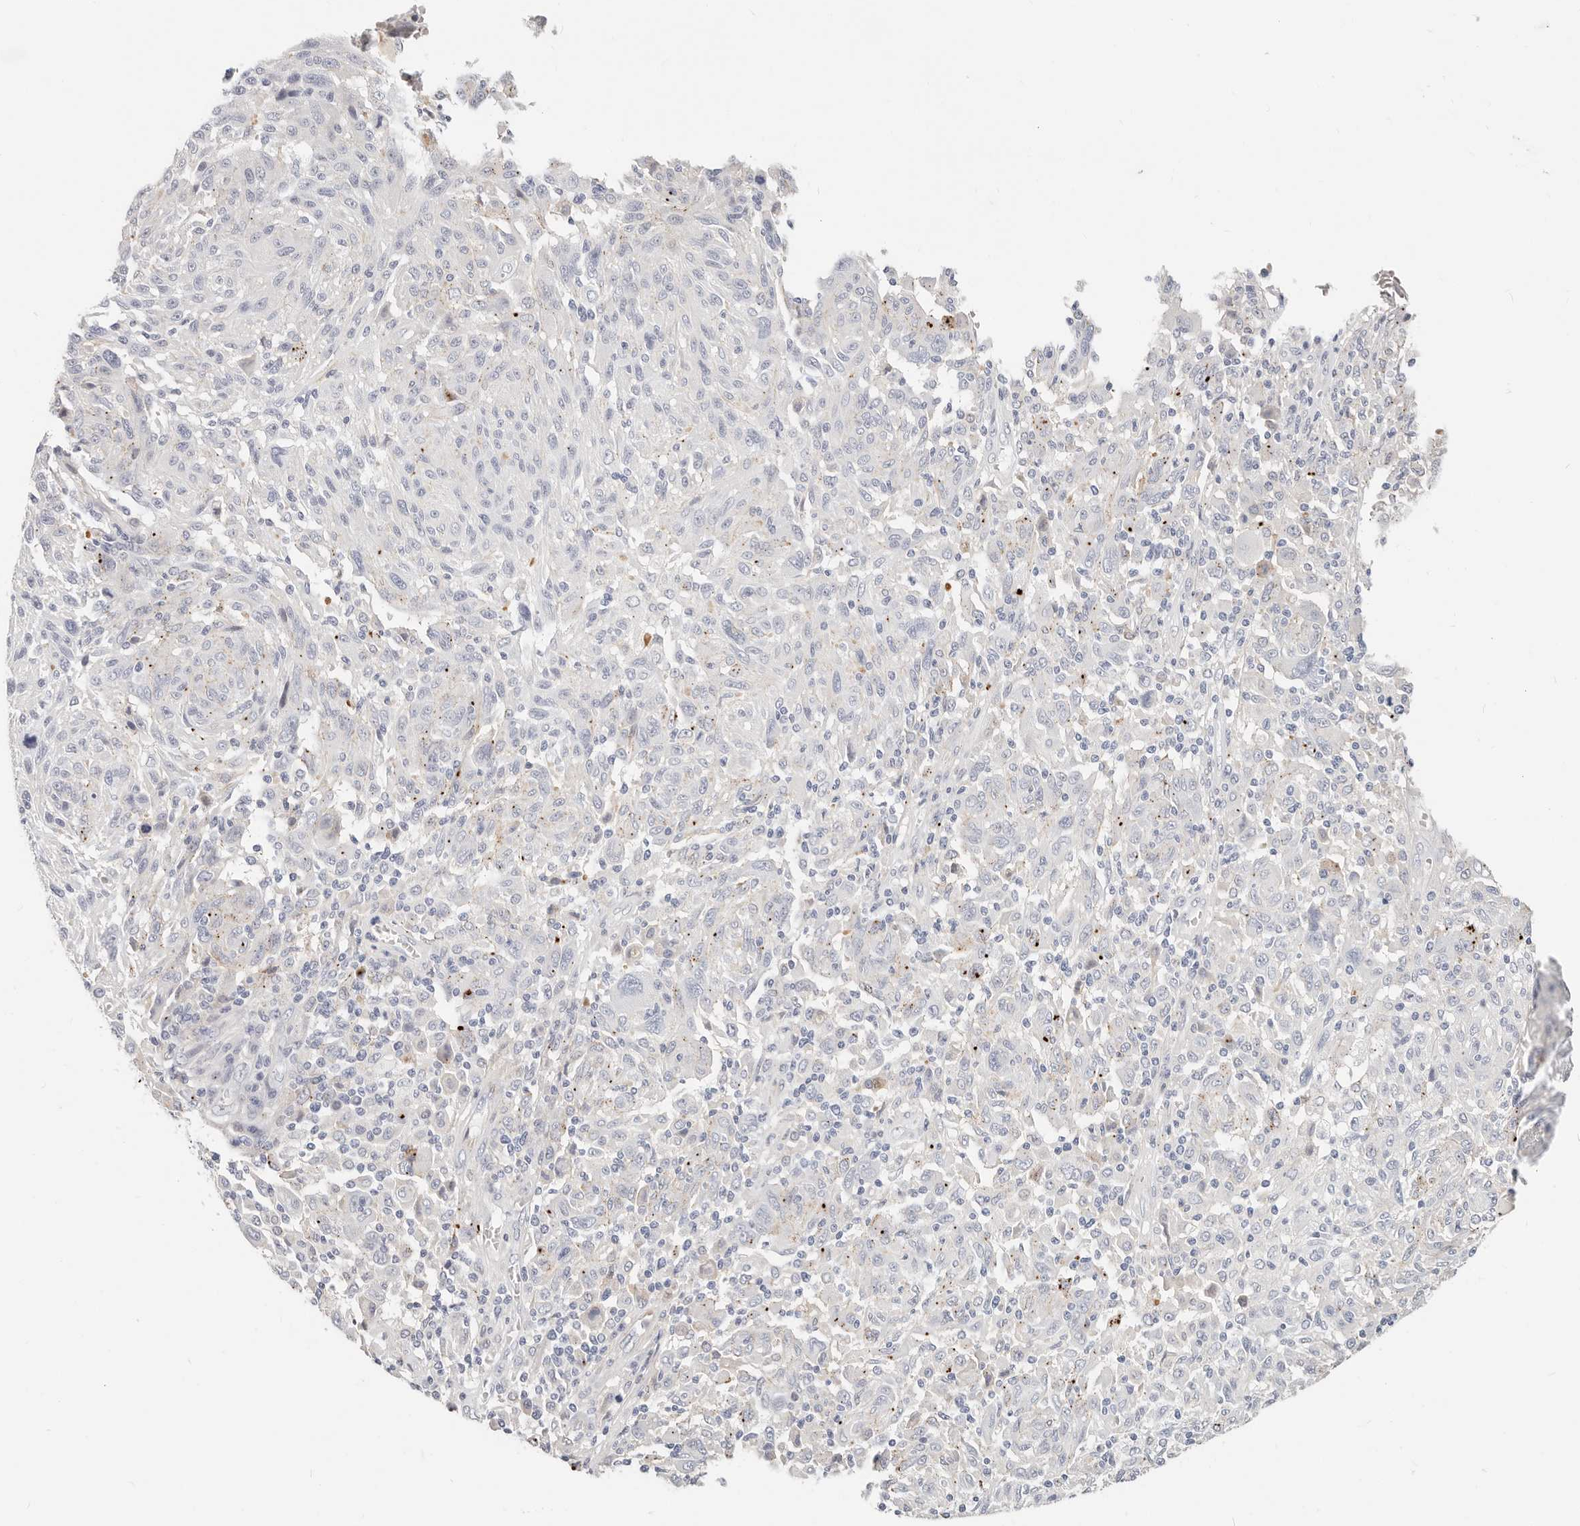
{"staining": {"intensity": "negative", "quantity": "none", "location": "none"}, "tissue": "melanoma", "cell_type": "Tumor cells", "image_type": "cancer", "snomed": [{"axis": "morphology", "description": "Malignant melanoma, NOS"}, {"axis": "topography", "description": "Skin"}], "caption": "Micrograph shows no significant protein expression in tumor cells of melanoma.", "gene": "ZRANB1", "patient": {"sex": "male", "age": 53}}